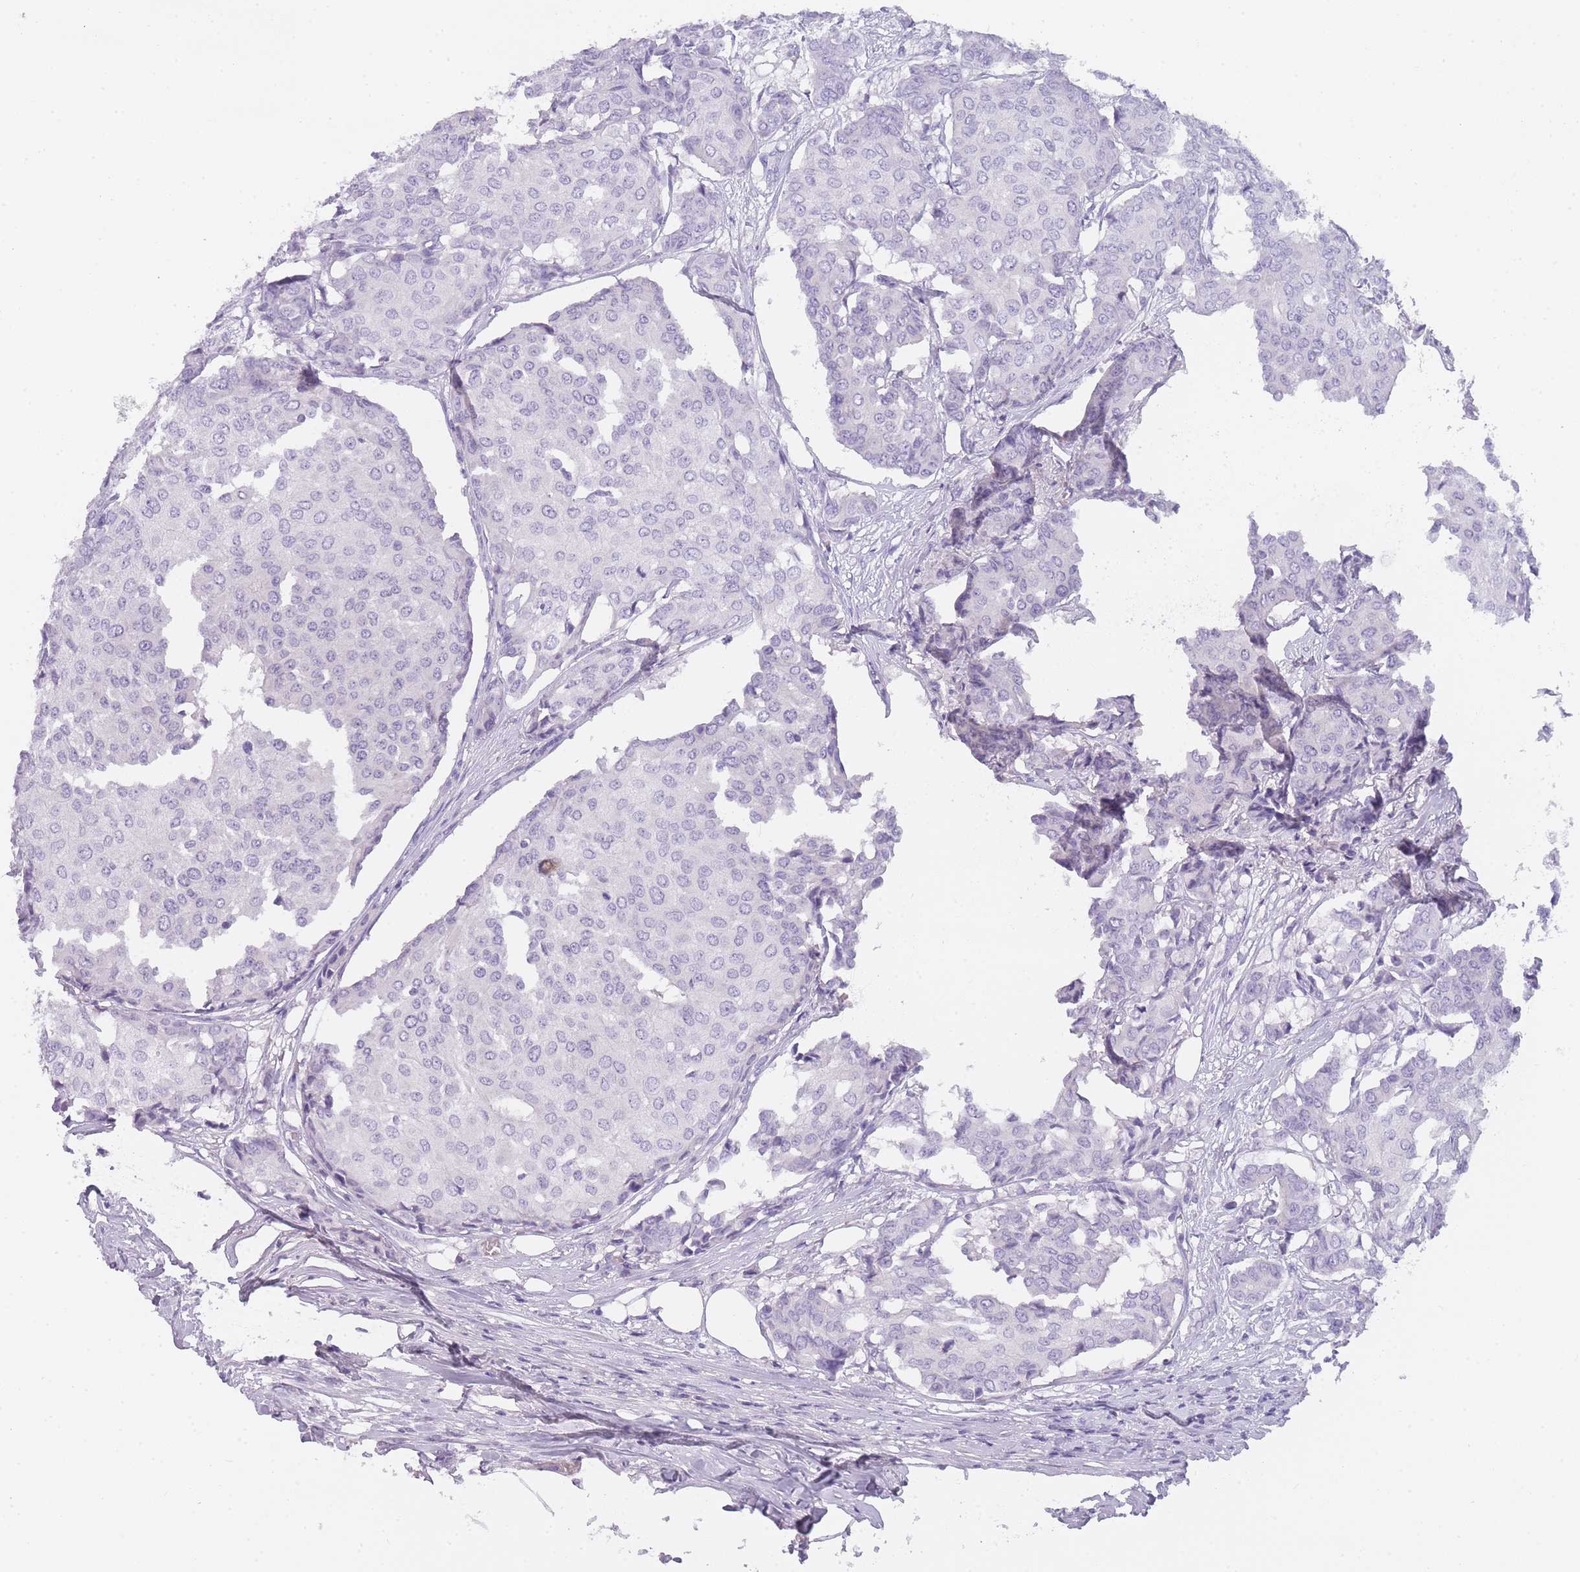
{"staining": {"intensity": "negative", "quantity": "none", "location": "none"}, "tissue": "breast cancer", "cell_type": "Tumor cells", "image_type": "cancer", "snomed": [{"axis": "morphology", "description": "Duct carcinoma"}, {"axis": "topography", "description": "Breast"}], "caption": "An IHC photomicrograph of breast invasive ductal carcinoma is shown. There is no staining in tumor cells of breast invasive ductal carcinoma.", "gene": "TCP11", "patient": {"sex": "female", "age": 75}}